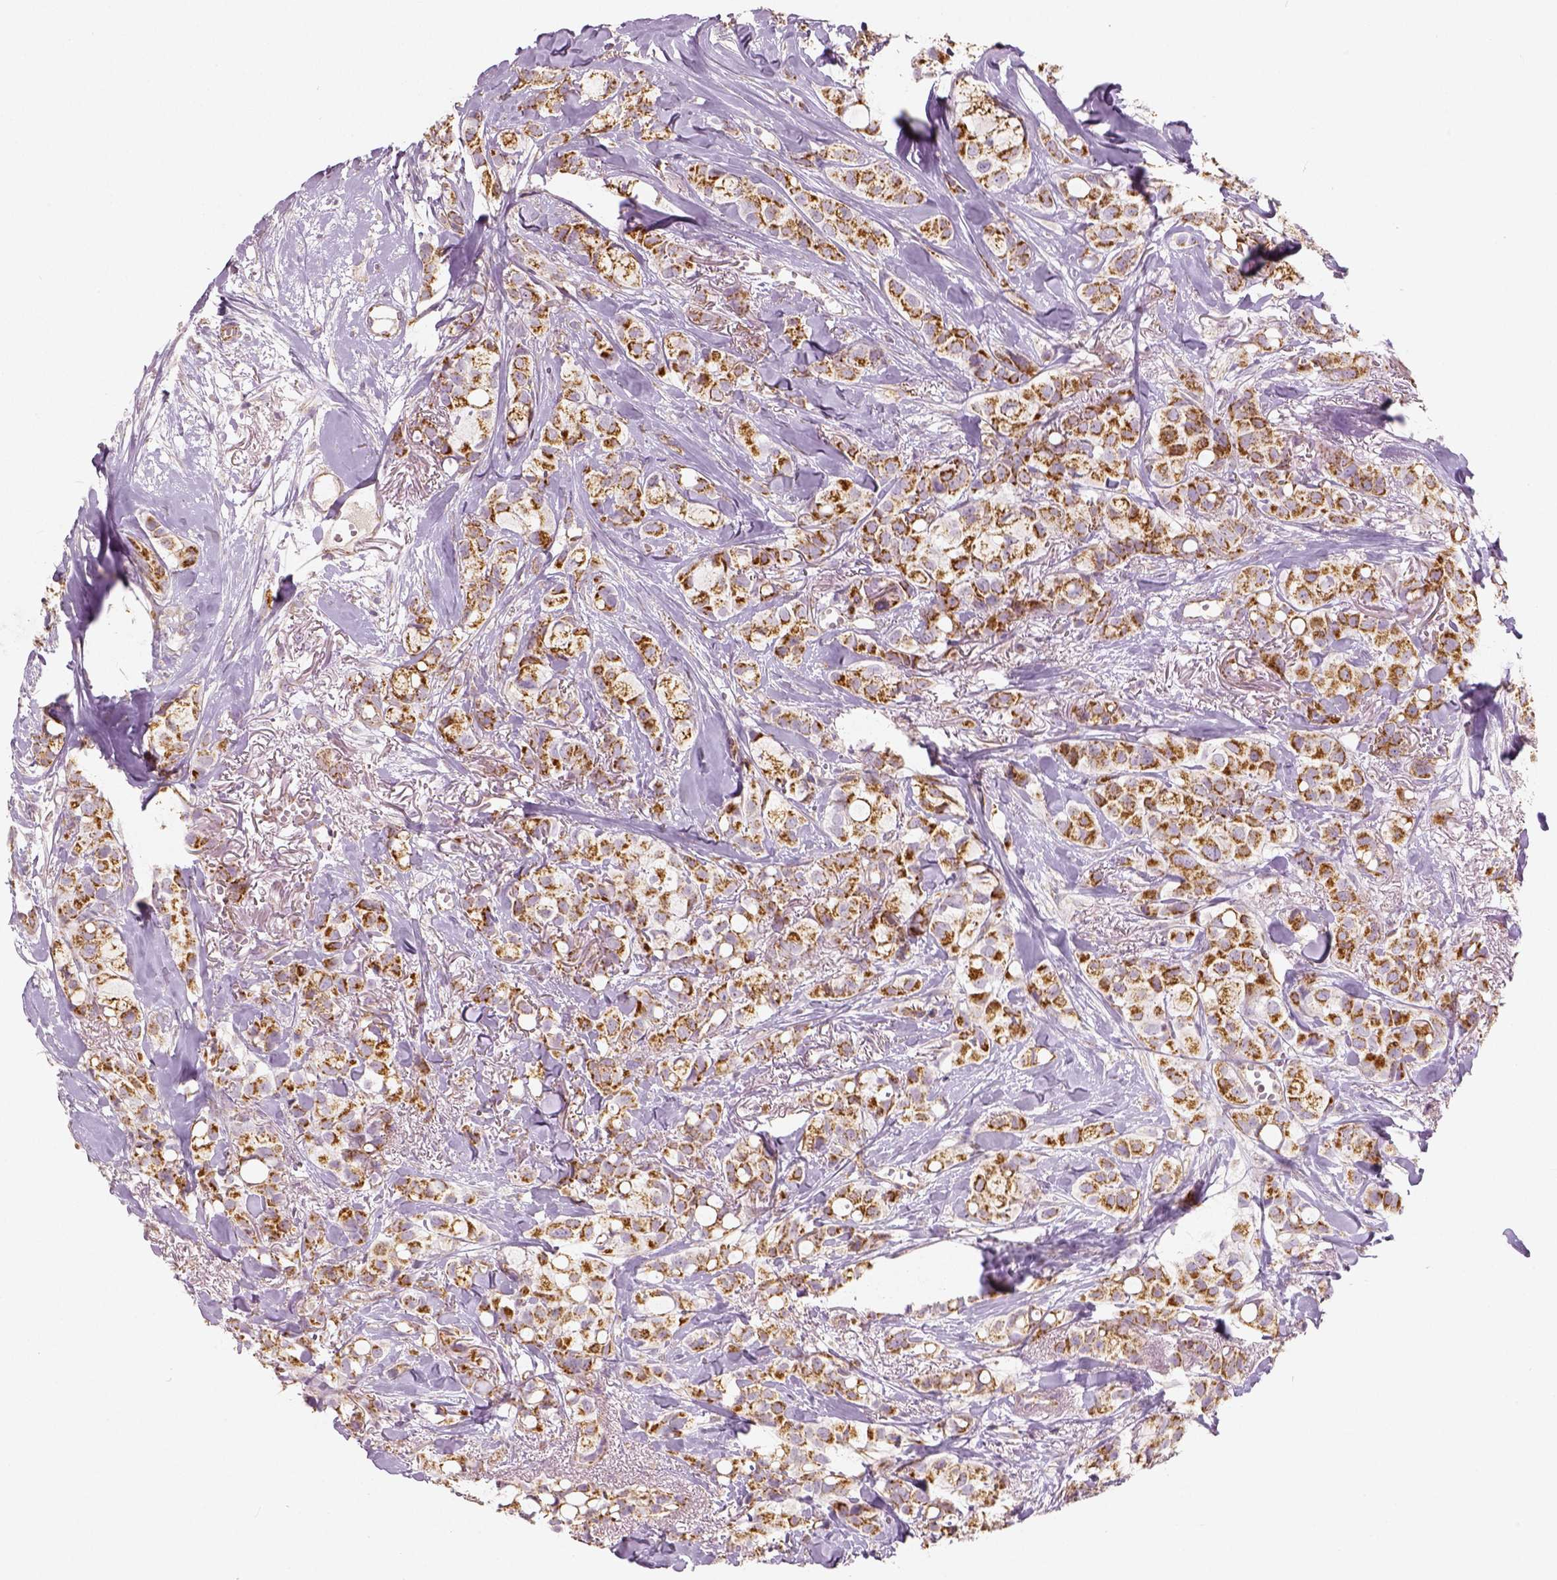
{"staining": {"intensity": "strong", "quantity": ">75%", "location": "cytoplasmic/membranous"}, "tissue": "breast cancer", "cell_type": "Tumor cells", "image_type": "cancer", "snomed": [{"axis": "morphology", "description": "Duct carcinoma"}, {"axis": "topography", "description": "Breast"}], "caption": "Immunohistochemistry (IHC) (DAB (3,3'-diaminobenzidine)) staining of human intraductal carcinoma (breast) shows strong cytoplasmic/membranous protein positivity in about >75% of tumor cells.", "gene": "PGAM5", "patient": {"sex": "female", "age": 85}}